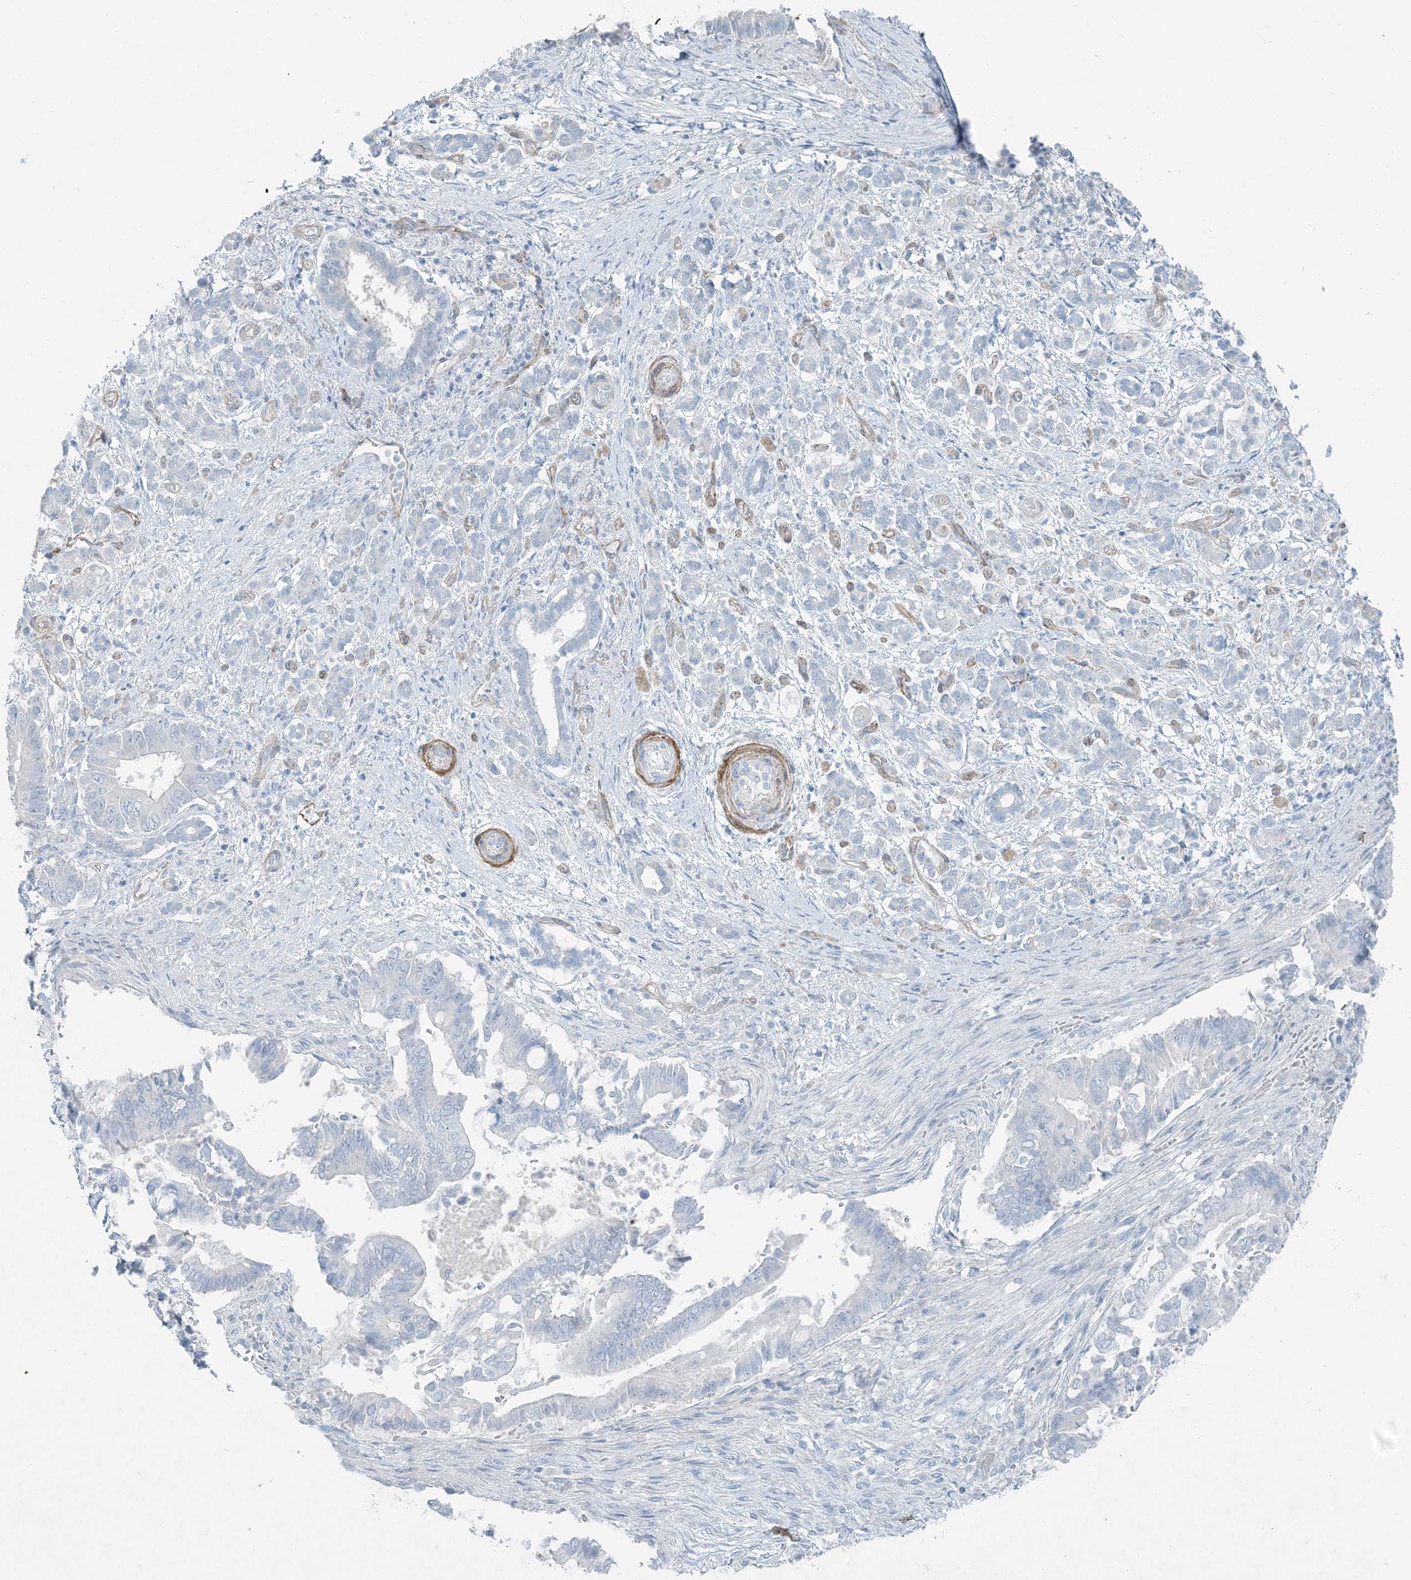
{"staining": {"intensity": "negative", "quantity": "none", "location": "none"}, "tissue": "pancreatic cancer", "cell_type": "Tumor cells", "image_type": "cancer", "snomed": [{"axis": "morphology", "description": "Adenocarcinoma, NOS"}, {"axis": "topography", "description": "Pancreas"}], "caption": "Immunohistochemistry (IHC) photomicrograph of neoplastic tissue: pancreatic cancer stained with DAB (3,3'-diaminobenzidine) demonstrates no significant protein expression in tumor cells.", "gene": "PGM5", "patient": {"sex": "male", "age": 68}}